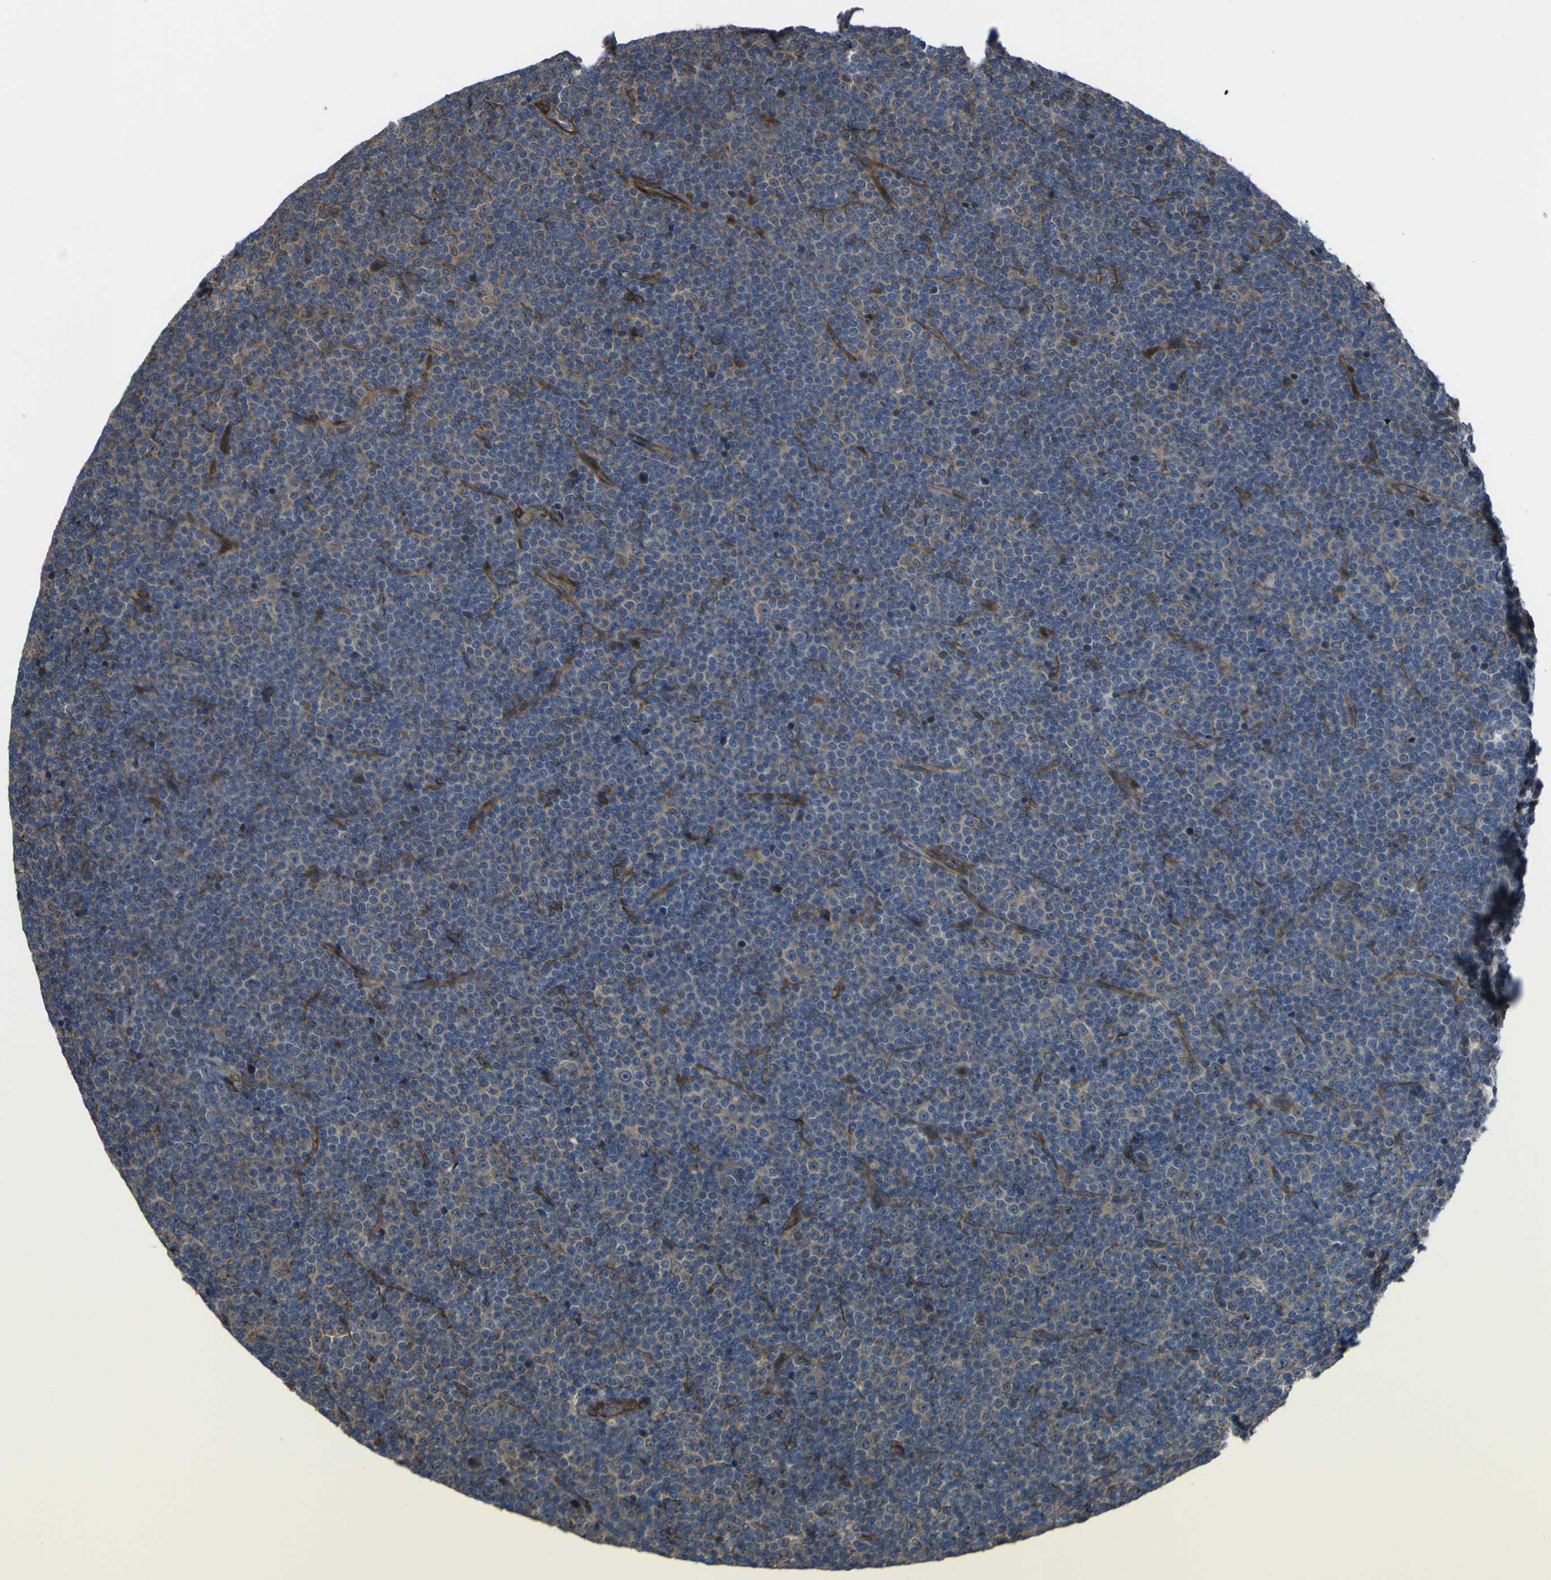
{"staining": {"intensity": "weak", "quantity": "25%-75%", "location": "cytoplasmic/membranous"}, "tissue": "lymphoma", "cell_type": "Tumor cells", "image_type": "cancer", "snomed": [{"axis": "morphology", "description": "Malignant lymphoma, non-Hodgkin's type, Low grade"}, {"axis": "topography", "description": "Lymph node"}], "caption": "Immunohistochemical staining of lymphoma shows low levels of weak cytoplasmic/membranous protein positivity in approximately 25%-75% of tumor cells. (DAB (3,3'-diaminobenzidine) IHC with brightfield microscopy, high magnification).", "gene": "FBXO30", "patient": {"sex": "female", "age": 67}}